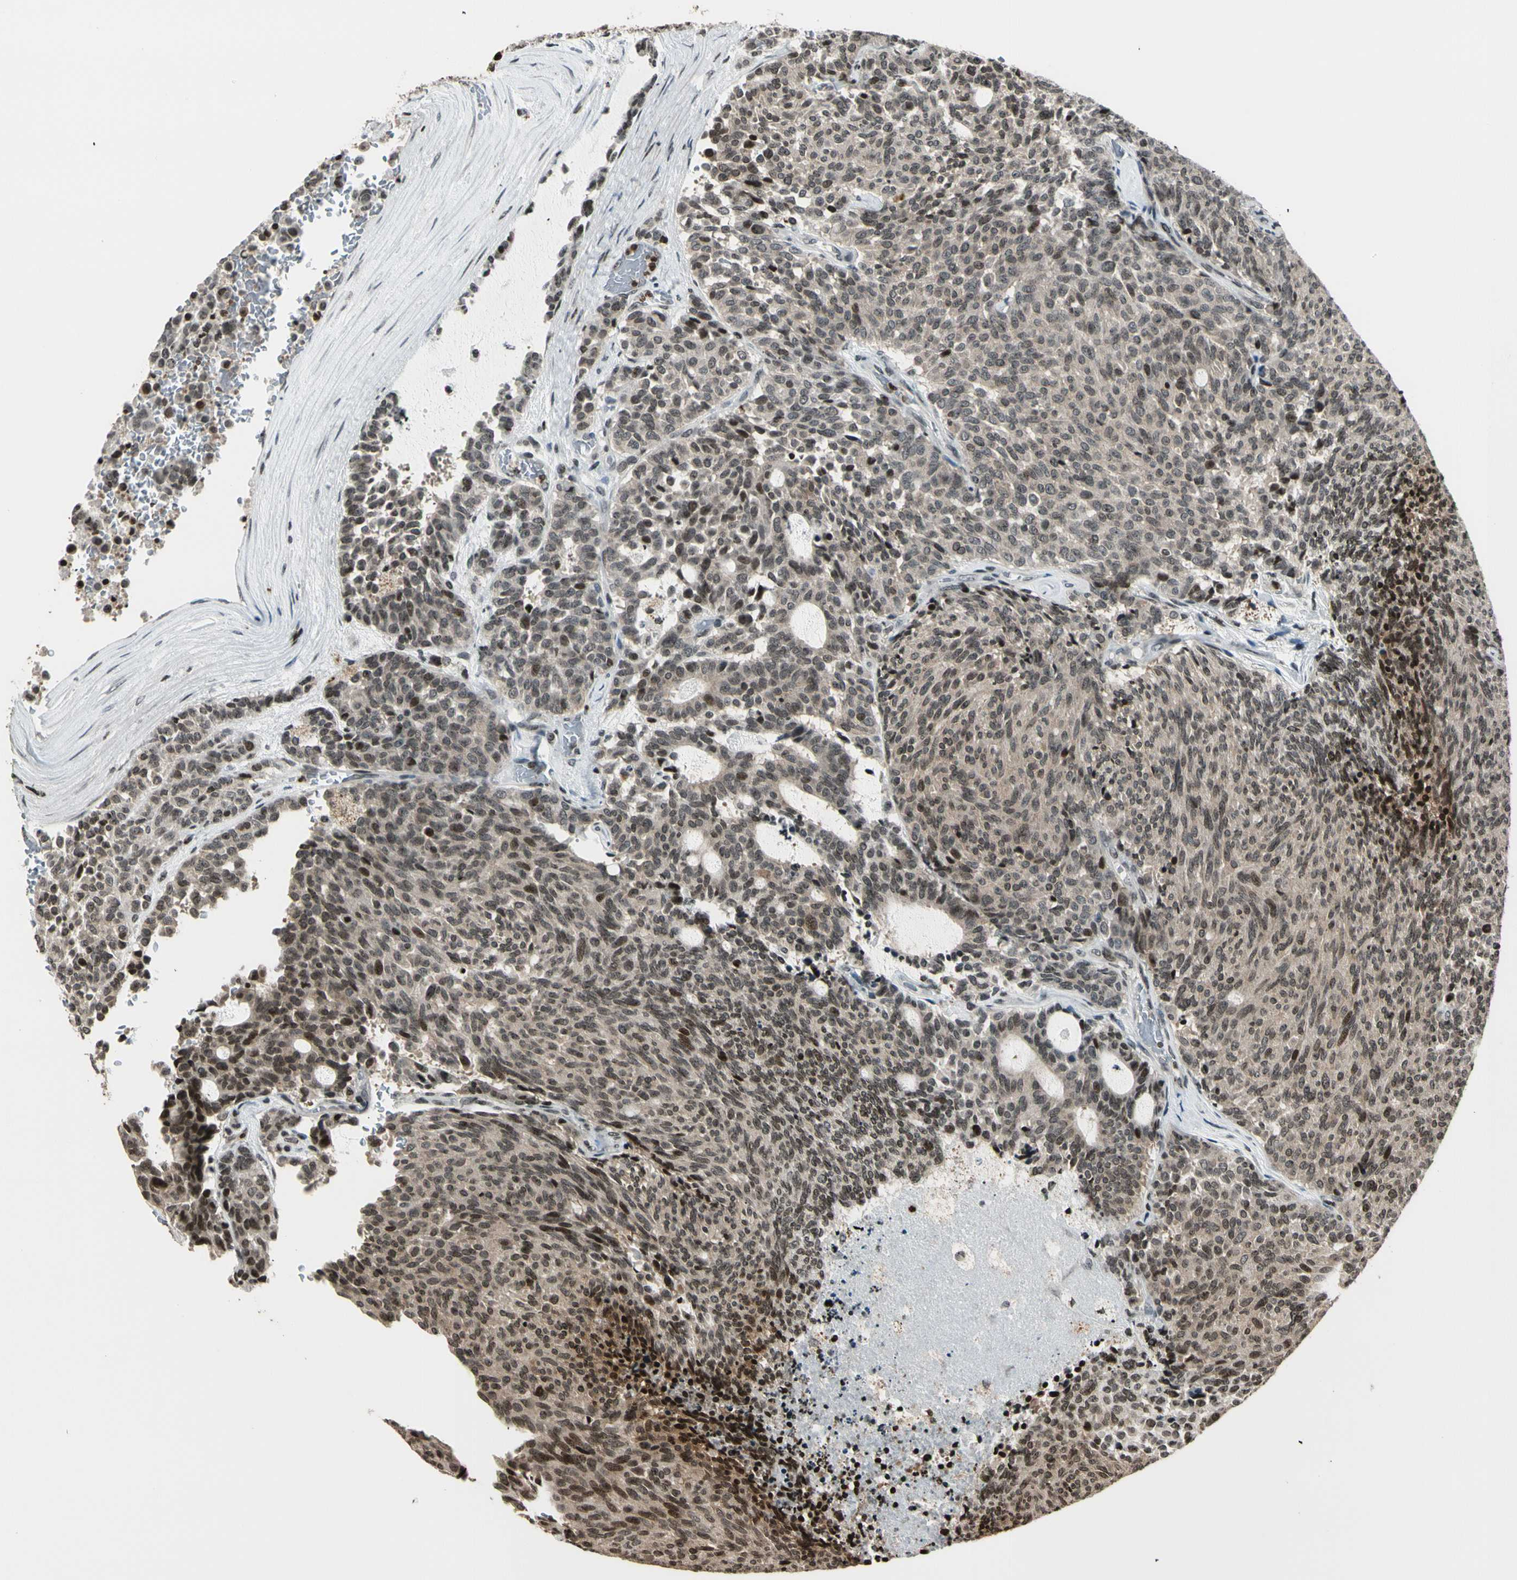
{"staining": {"intensity": "moderate", "quantity": "25%-75%", "location": "nuclear"}, "tissue": "carcinoid", "cell_type": "Tumor cells", "image_type": "cancer", "snomed": [{"axis": "morphology", "description": "Carcinoid, malignant, NOS"}, {"axis": "topography", "description": "Pancreas"}], "caption": "About 25%-75% of tumor cells in carcinoid show moderate nuclear protein expression as visualized by brown immunohistochemical staining.", "gene": "TSHZ3", "patient": {"sex": "female", "age": 54}}